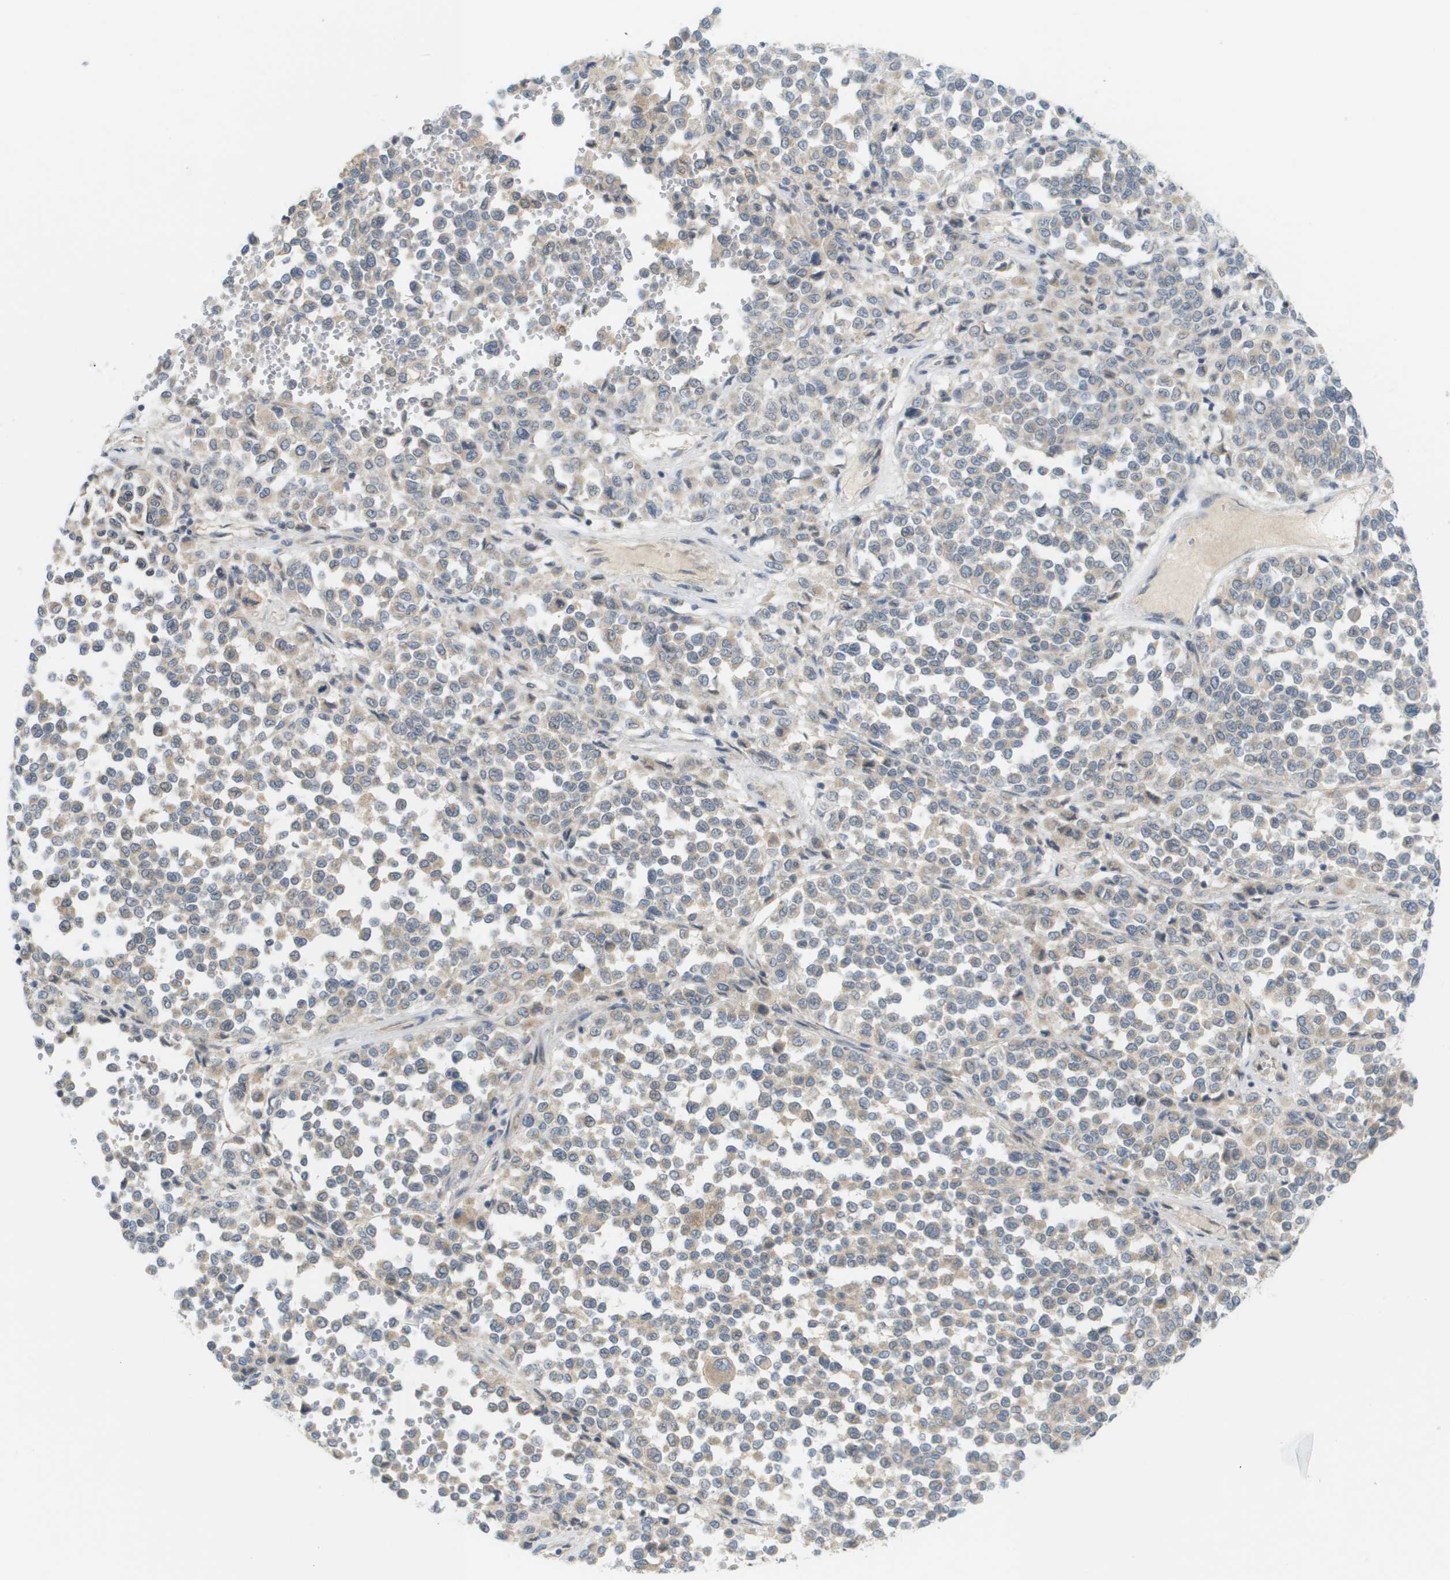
{"staining": {"intensity": "weak", "quantity": "<25%", "location": "cytoplasmic/membranous"}, "tissue": "melanoma", "cell_type": "Tumor cells", "image_type": "cancer", "snomed": [{"axis": "morphology", "description": "Malignant melanoma, Metastatic site"}, {"axis": "topography", "description": "Pancreas"}], "caption": "This is a micrograph of immunohistochemistry staining of malignant melanoma (metastatic site), which shows no positivity in tumor cells.", "gene": "PROC", "patient": {"sex": "female", "age": 30}}